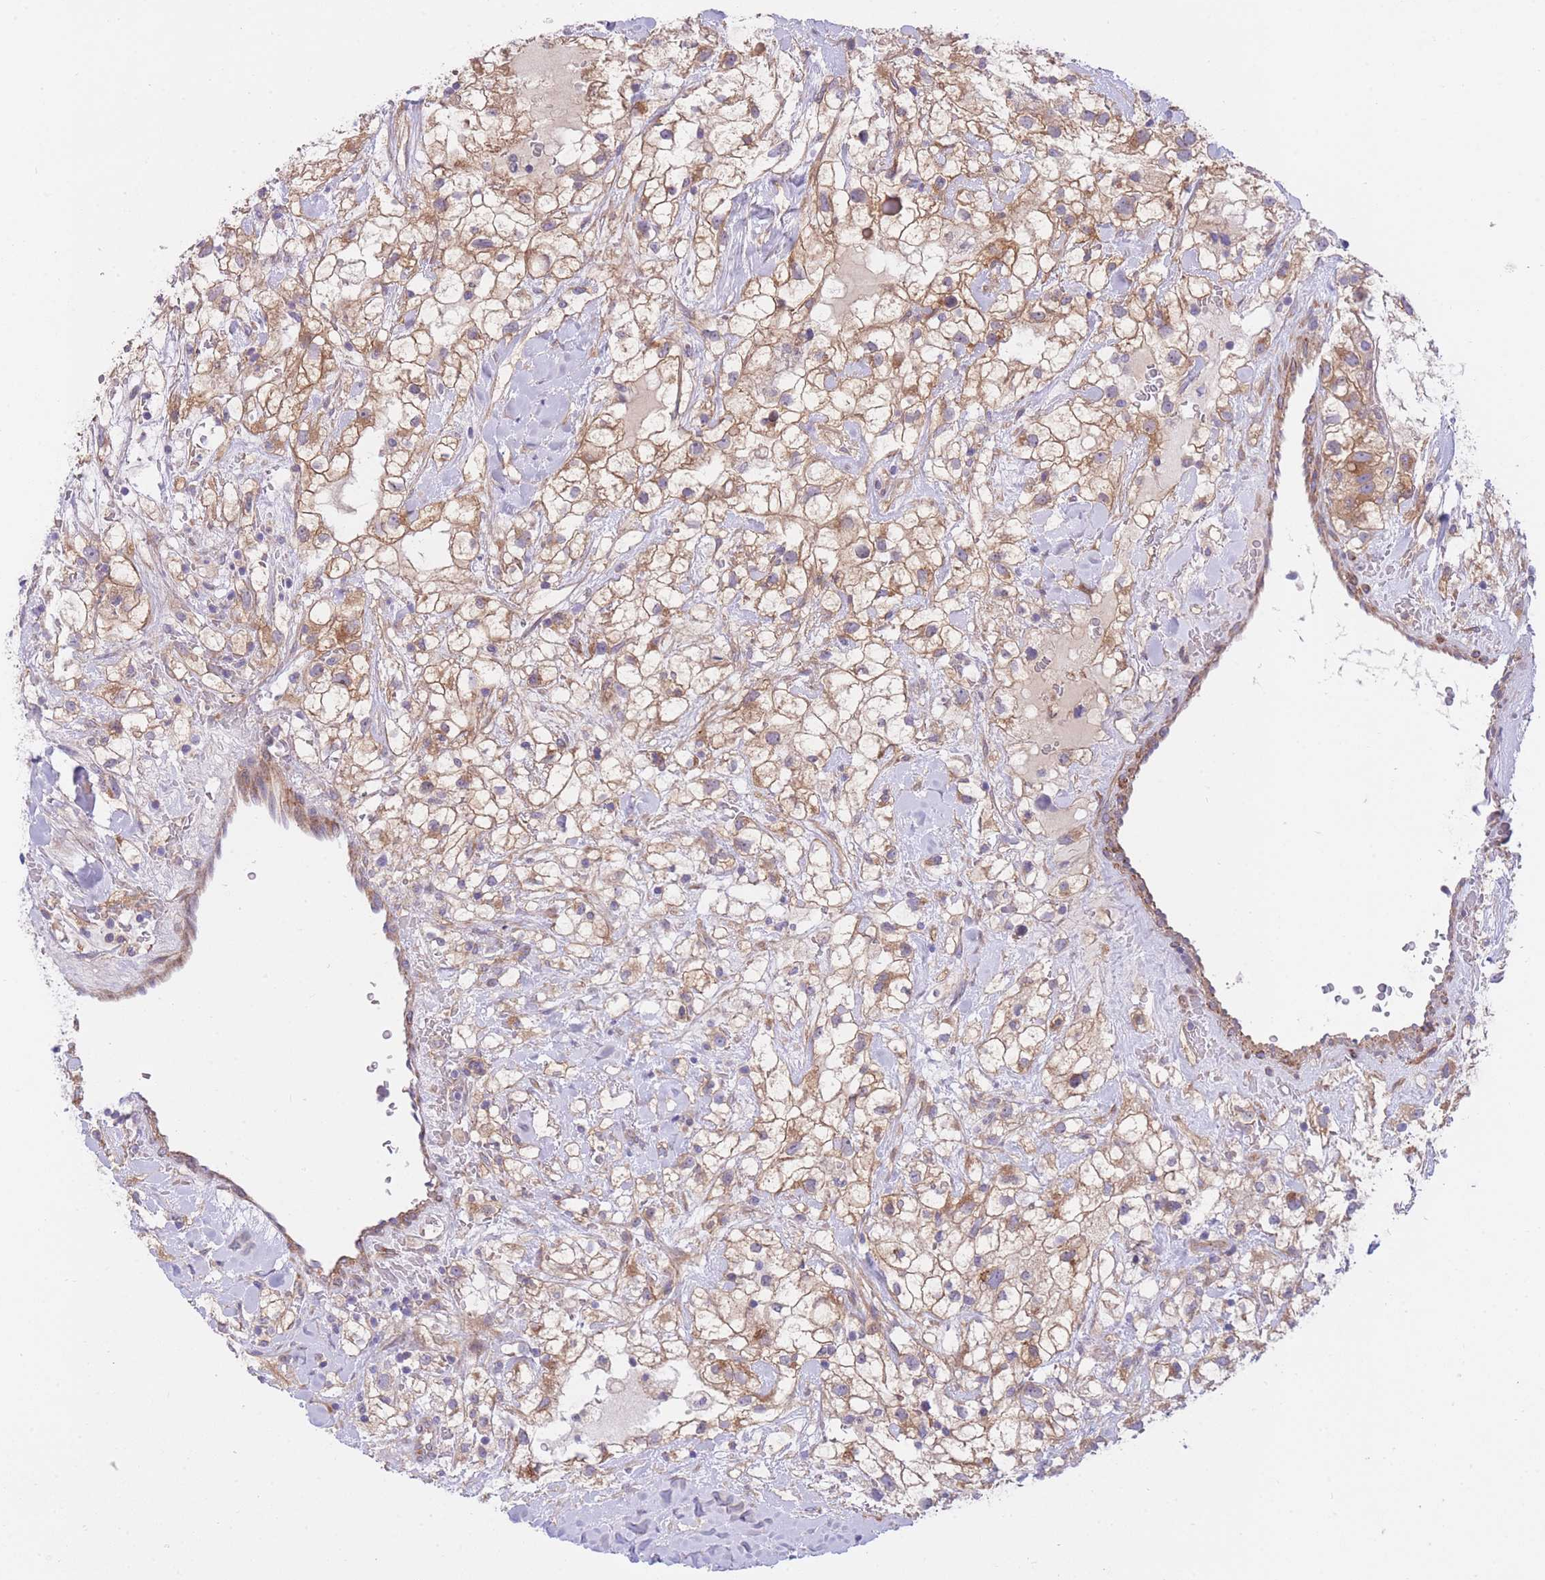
{"staining": {"intensity": "moderate", "quantity": ">75%", "location": "cytoplasmic/membranous"}, "tissue": "renal cancer", "cell_type": "Tumor cells", "image_type": "cancer", "snomed": [{"axis": "morphology", "description": "Adenocarcinoma, NOS"}, {"axis": "topography", "description": "Kidney"}], "caption": "This micrograph shows adenocarcinoma (renal) stained with immunohistochemistry (IHC) to label a protein in brown. The cytoplasmic/membranous of tumor cells show moderate positivity for the protein. Nuclei are counter-stained blue.", "gene": "CHAC1", "patient": {"sex": "male", "age": 59}}